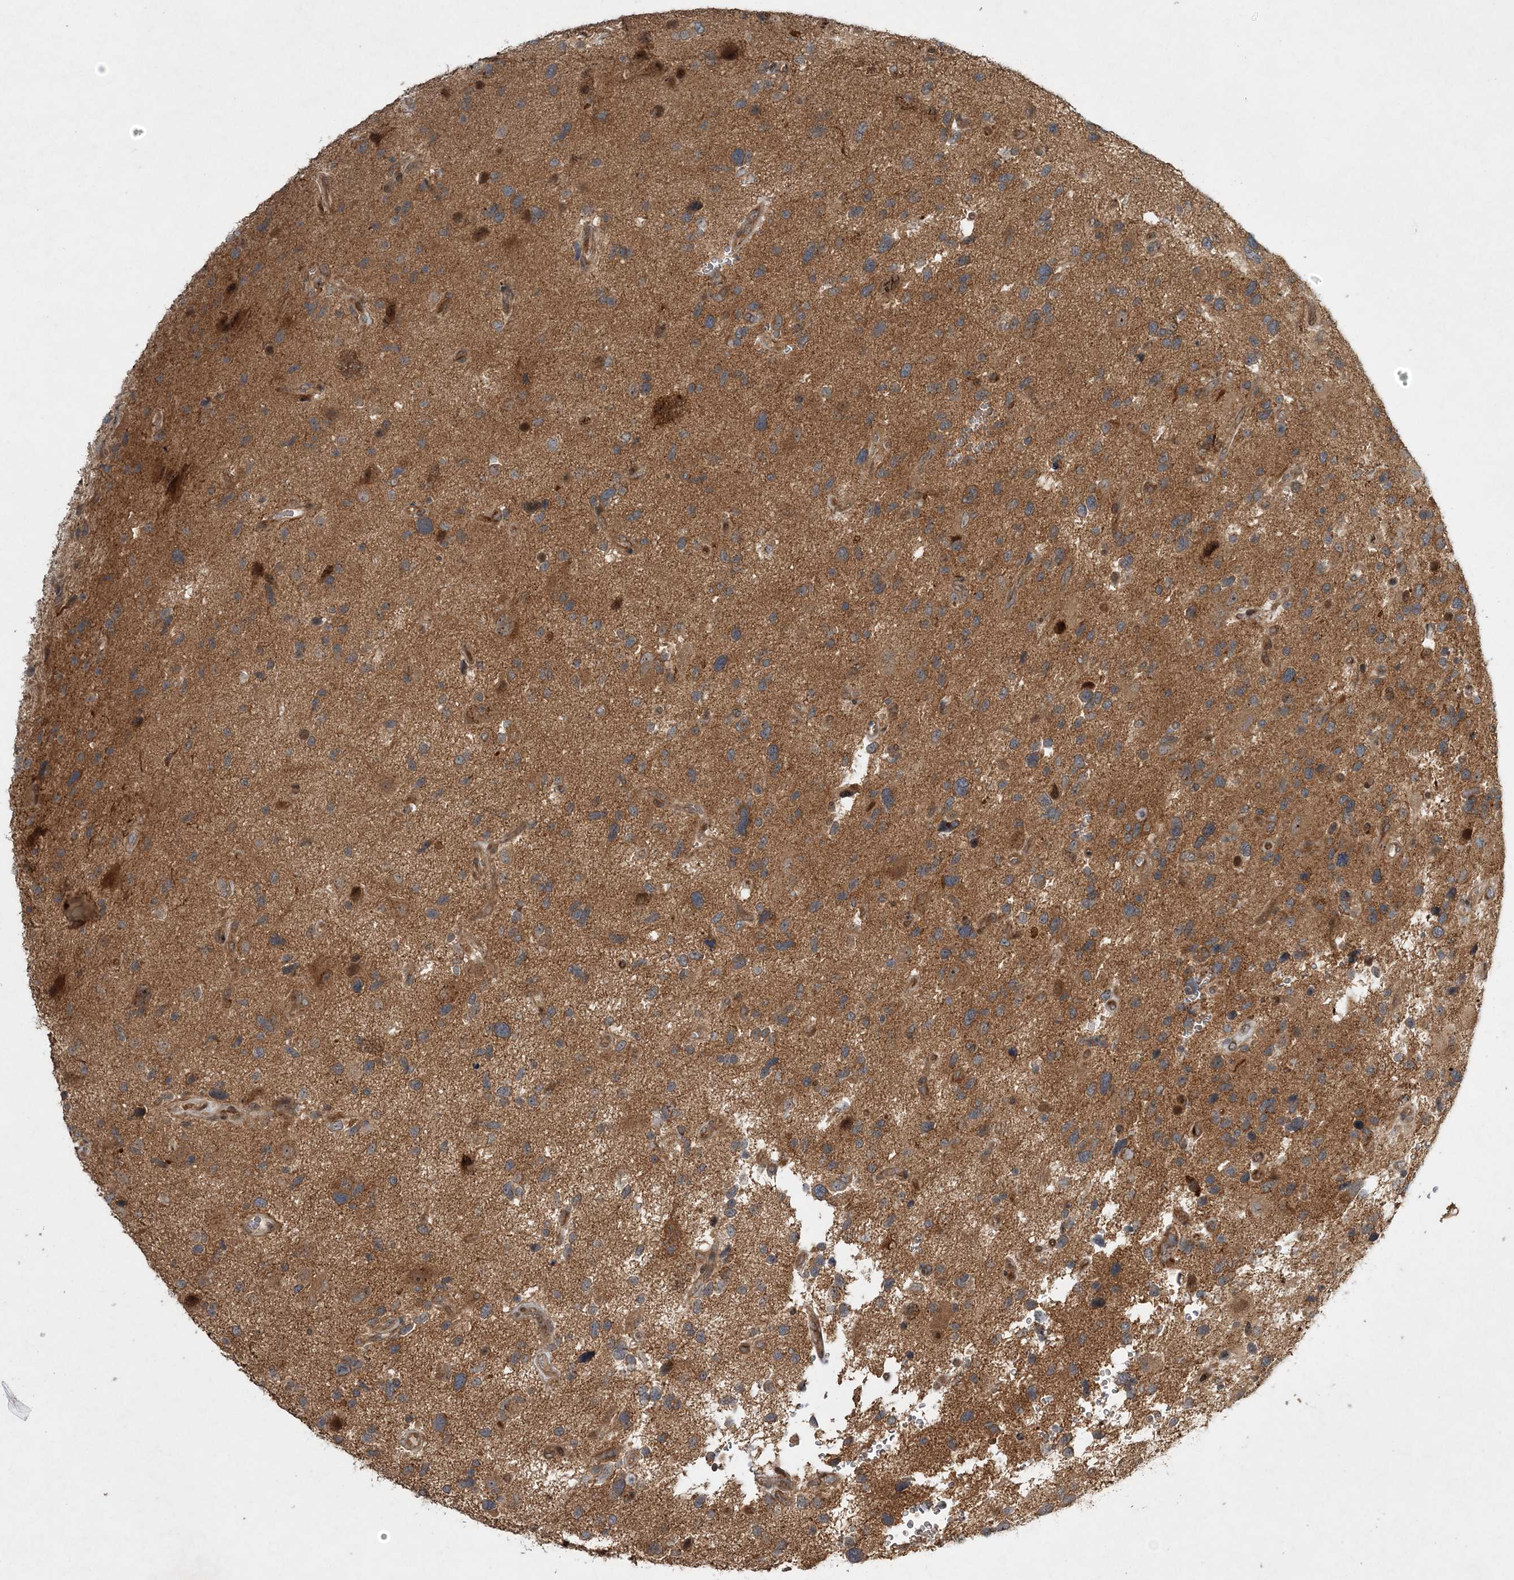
{"staining": {"intensity": "negative", "quantity": "none", "location": "none"}, "tissue": "glioma", "cell_type": "Tumor cells", "image_type": "cancer", "snomed": [{"axis": "morphology", "description": "Glioma, malignant, High grade"}, {"axis": "topography", "description": "Brain"}], "caption": "High power microscopy image of an immunohistochemistry micrograph of high-grade glioma (malignant), revealing no significant expression in tumor cells. (Immunohistochemistry (ihc), brightfield microscopy, high magnification).", "gene": "UBTD2", "patient": {"sex": "male", "age": 33}}